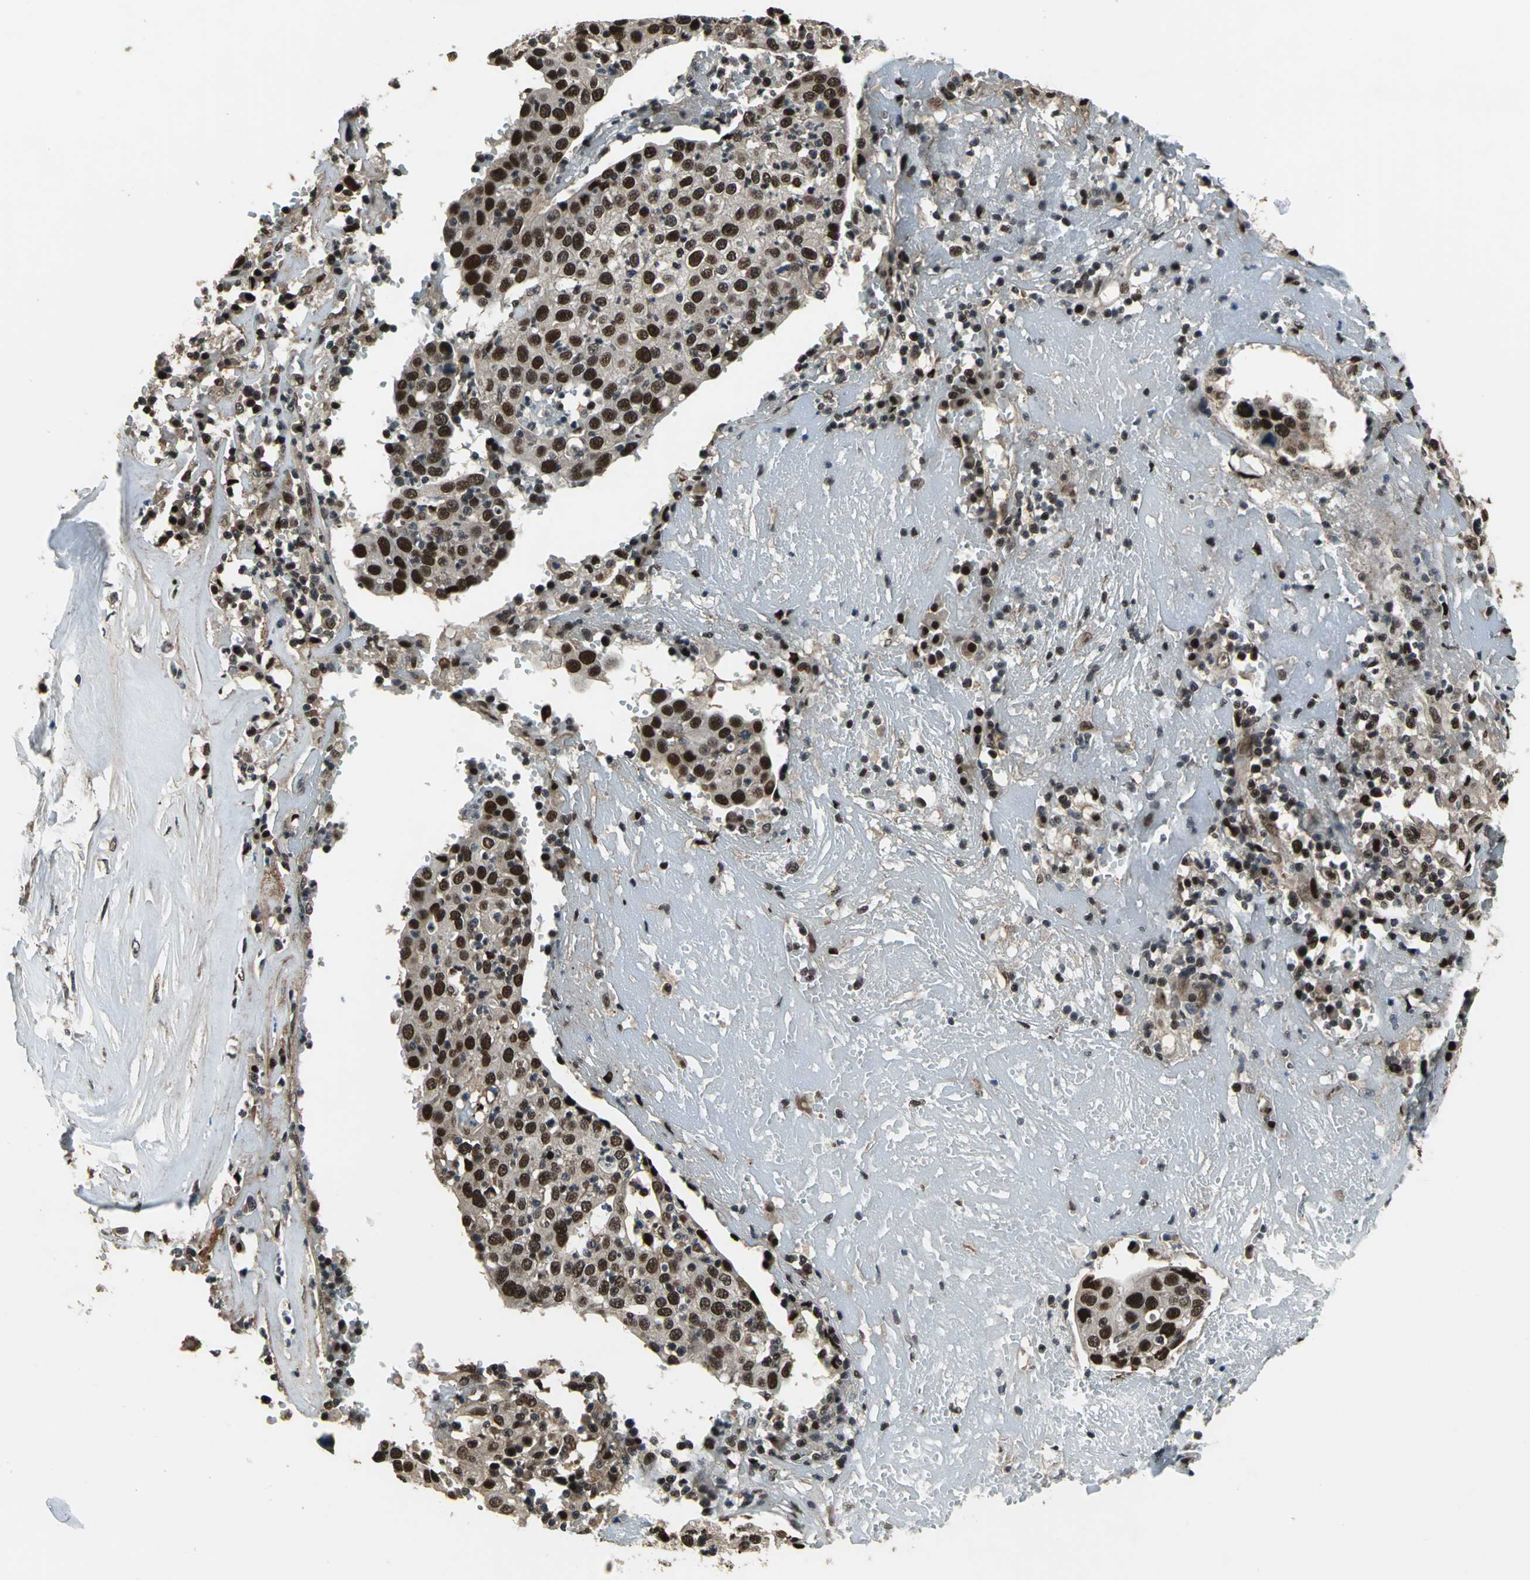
{"staining": {"intensity": "moderate", "quantity": ">75%", "location": "nuclear"}, "tissue": "head and neck cancer", "cell_type": "Tumor cells", "image_type": "cancer", "snomed": [{"axis": "morphology", "description": "Adenocarcinoma, NOS"}, {"axis": "topography", "description": "Salivary gland"}, {"axis": "topography", "description": "Head-Neck"}], "caption": "Brown immunohistochemical staining in human head and neck cancer (adenocarcinoma) exhibits moderate nuclear positivity in approximately >75% of tumor cells.", "gene": "MIS18BP1", "patient": {"sex": "female", "age": 65}}